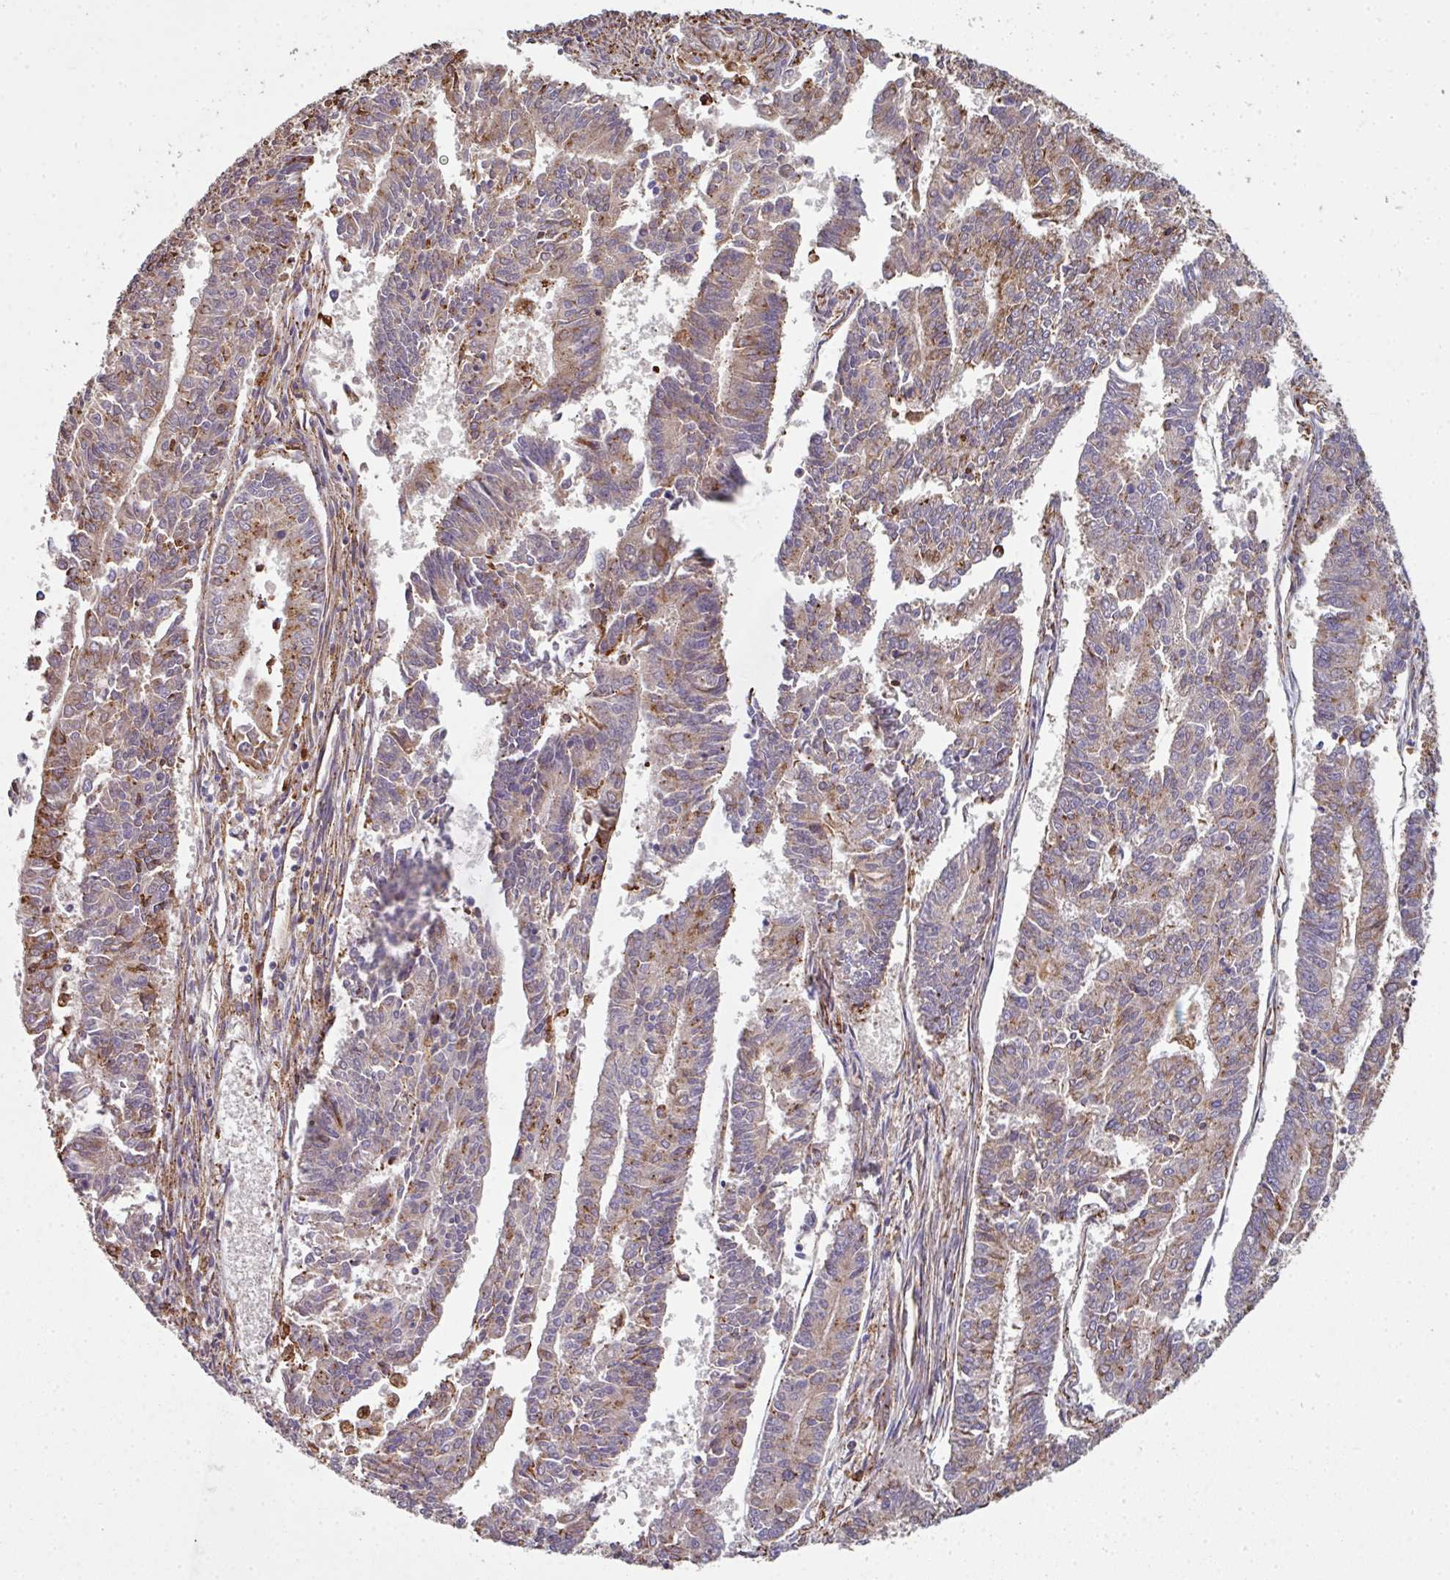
{"staining": {"intensity": "moderate", "quantity": "25%-75%", "location": "cytoplasmic/membranous"}, "tissue": "endometrial cancer", "cell_type": "Tumor cells", "image_type": "cancer", "snomed": [{"axis": "morphology", "description": "Adenocarcinoma, NOS"}, {"axis": "topography", "description": "Endometrium"}], "caption": "Tumor cells display moderate cytoplasmic/membranous staining in approximately 25%-75% of cells in endometrial cancer (adenocarcinoma). The staining was performed using DAB to visualize the protein expression in brown, while the nuclei were stained in blue with hematoxylin (Magnification: 20x).", "gene": "FAT4", "patient": {"sex": "female", "age": 59}}